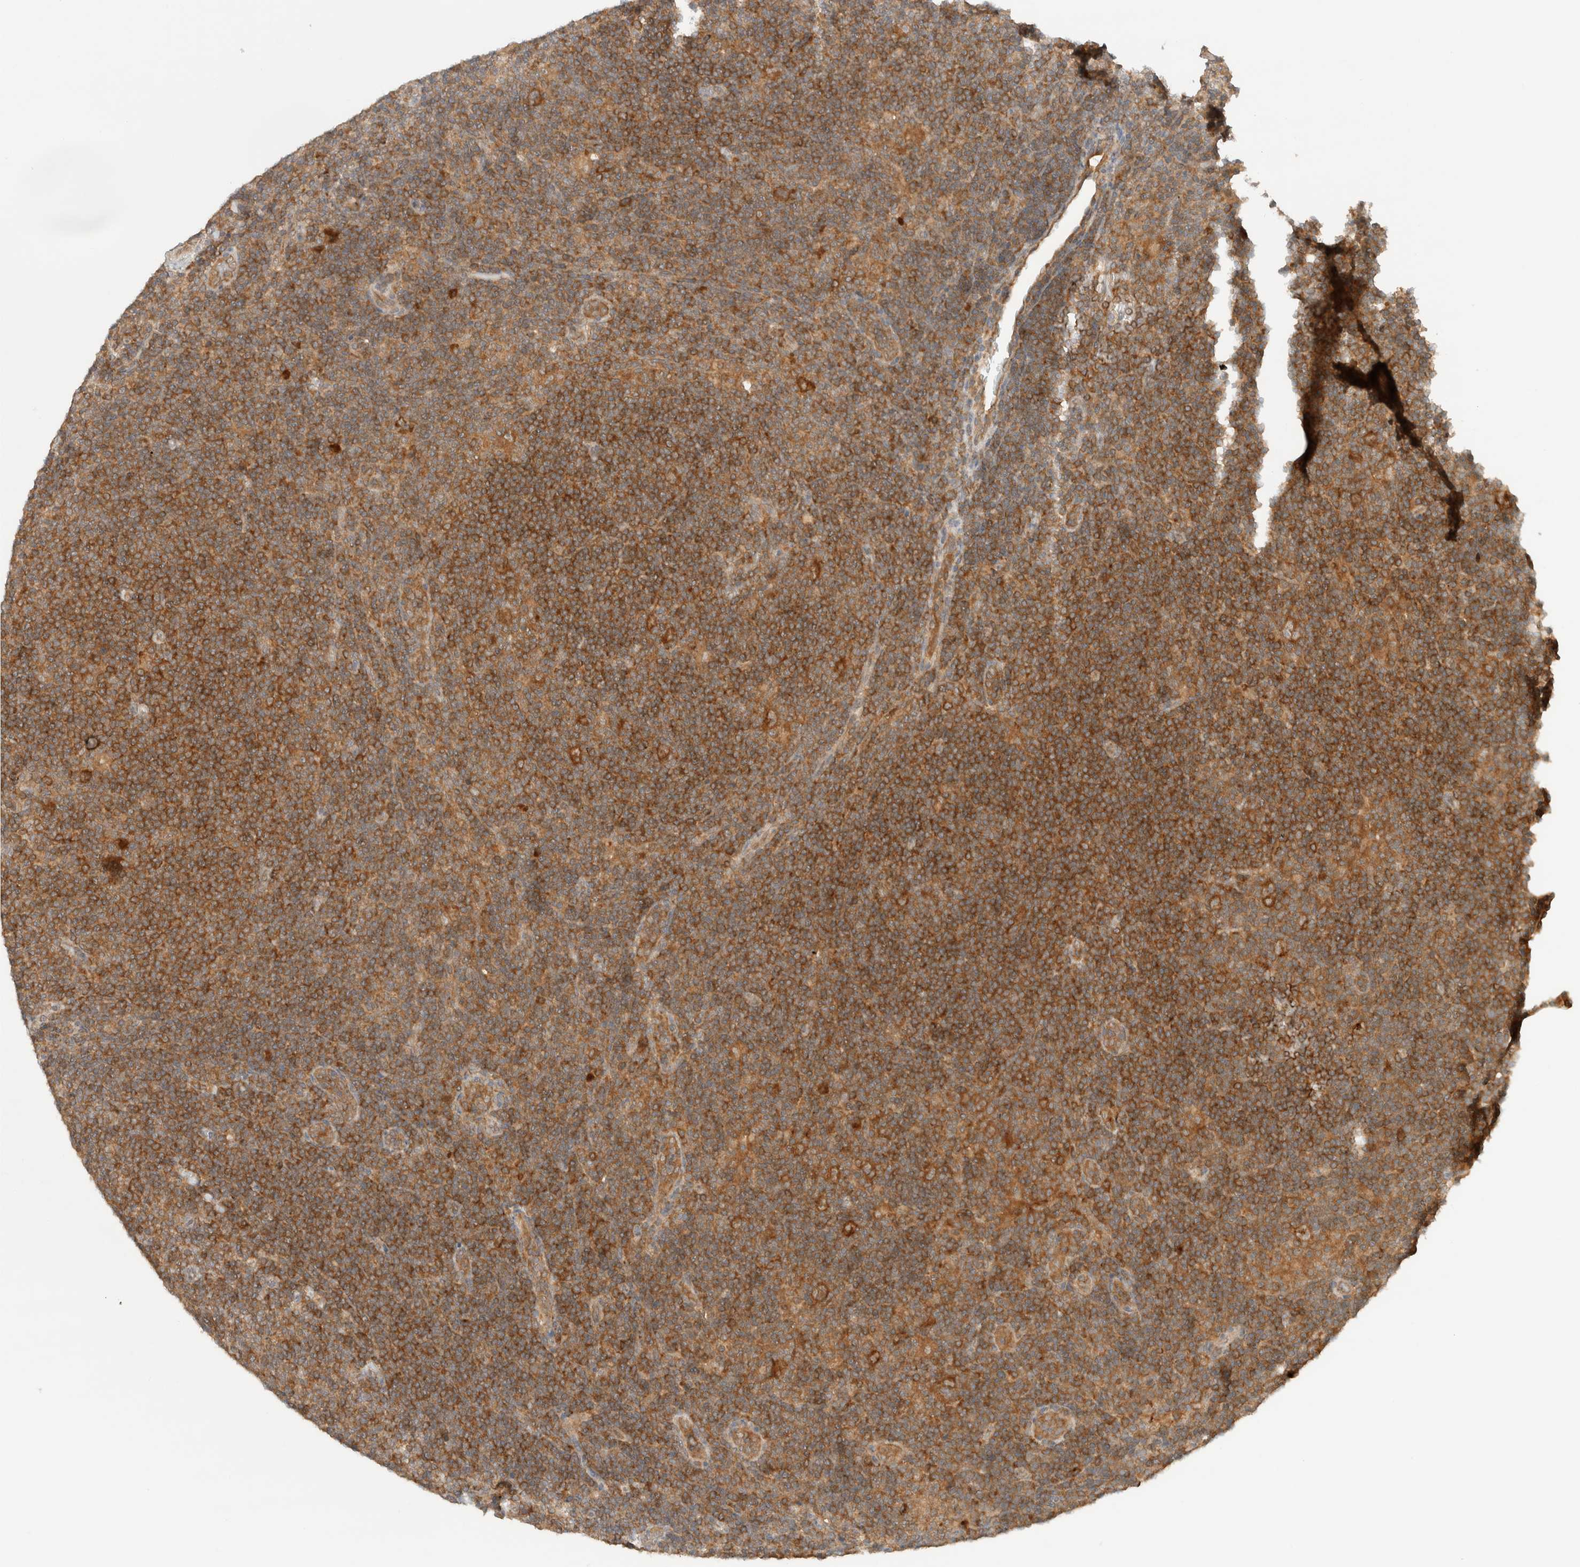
{"staining": {"intensity": "strong", "quantity": ">75%", "location": "cytoplasmic/membranous"}, "tissue": "lymphoma", "cell_type": "Tumor cells", "image_type": "cancer", "snomed": [{"axis": "morphology", "description": "Hodgkin's disease, NOS"}, {"axis": "topography", "description": "Lymph node"}], "caption": "Immunohistochemistry of Hodgkin's disease displays high levels of strong cytoplasmic/membranous expression in about >75% of tumor cells. (DAB IHC, brown staining for protein, blue staining for nuclei).", "gene": "ARFGEF2", "patient": {"sex": "female", "age": 57}}